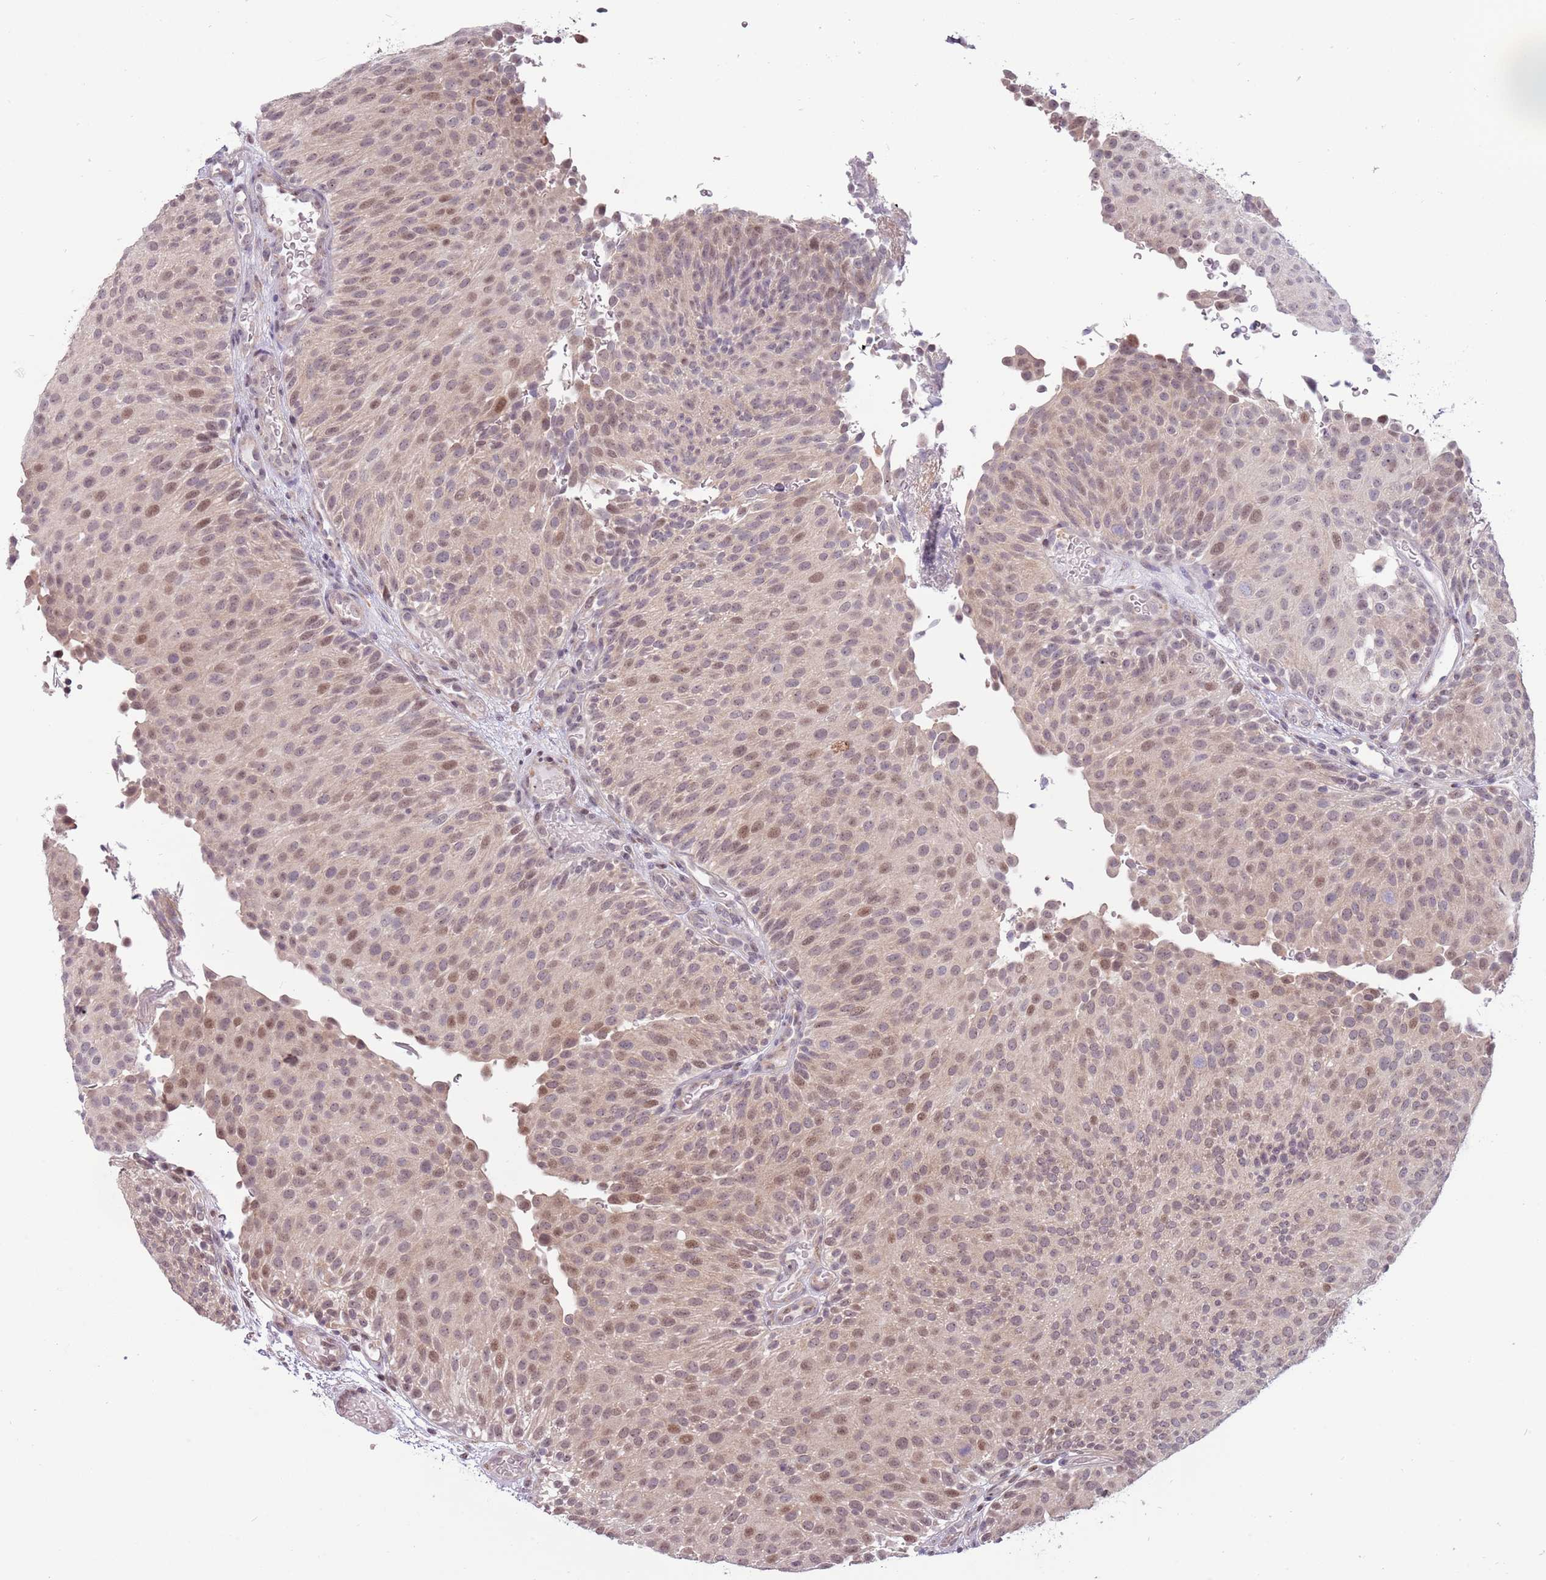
{"staining": {"intensity": "moderate", "quantity": "25%-75%", "location": "nuclear"}, "tissue": "urothelial cancer", "cell_type": "Tumor cells", "image_type": "cancer", "snomed": [{"axis": "morphology", "description": "Urothelial carcinoma, Low grade"}, {"axis": "topography", "description": "Urinary bladder"}], "caption": "About 25%-75% of tumor cells in human urothelial cancer exhibit moderate nuclear protein positivity as visualized by brown immunohistochemical staining.", "gene": "BARD1", "patient": {"sex": "male", "age": 78}}